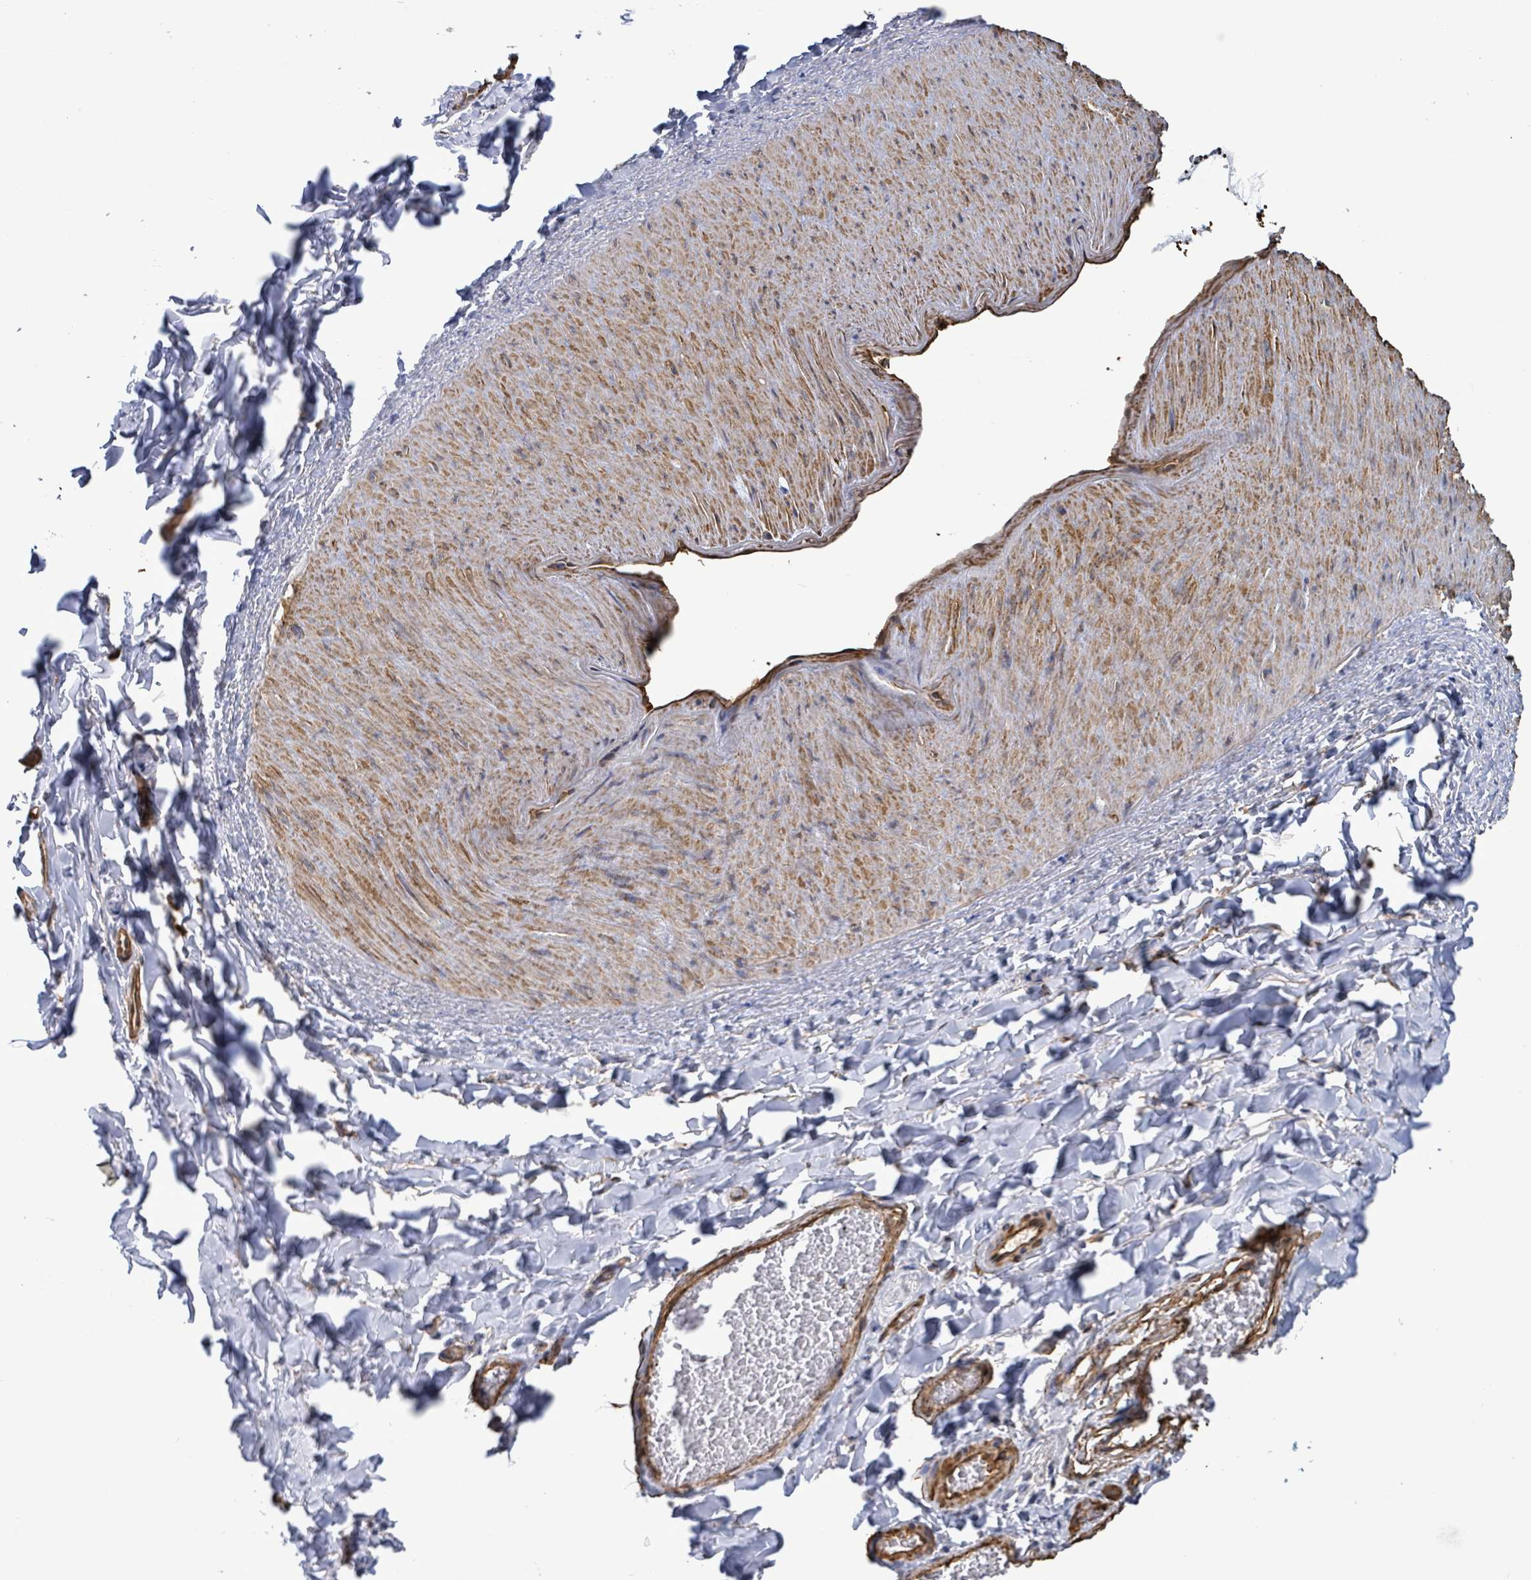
{"staining": {"intensity": "negative", "quantity": "none", "location": "none"}, "tissue": "adipose tissue", "cell_type": "Adipocytes", "image_type": "normal", "snomed": [{"axis": "morphology", "description": "Normal tissue, NOS"}, {"axis": "morphology", "description": "Carcinoma, NOS"}, {"axis": "topography", "description": "Pancreas"}, {"axis": "topography", "description": "Peripheral nerve tissue"}], "caption": "This photomicrograph is of normal adipose tissue stained with immunohistochemistry to label a protein in brown with the nuclei are counter-stained blue. There is no positivity in adipocytes.", "gene": "PRKRIP1", "patient": {"sex": "female", "age": 29}}